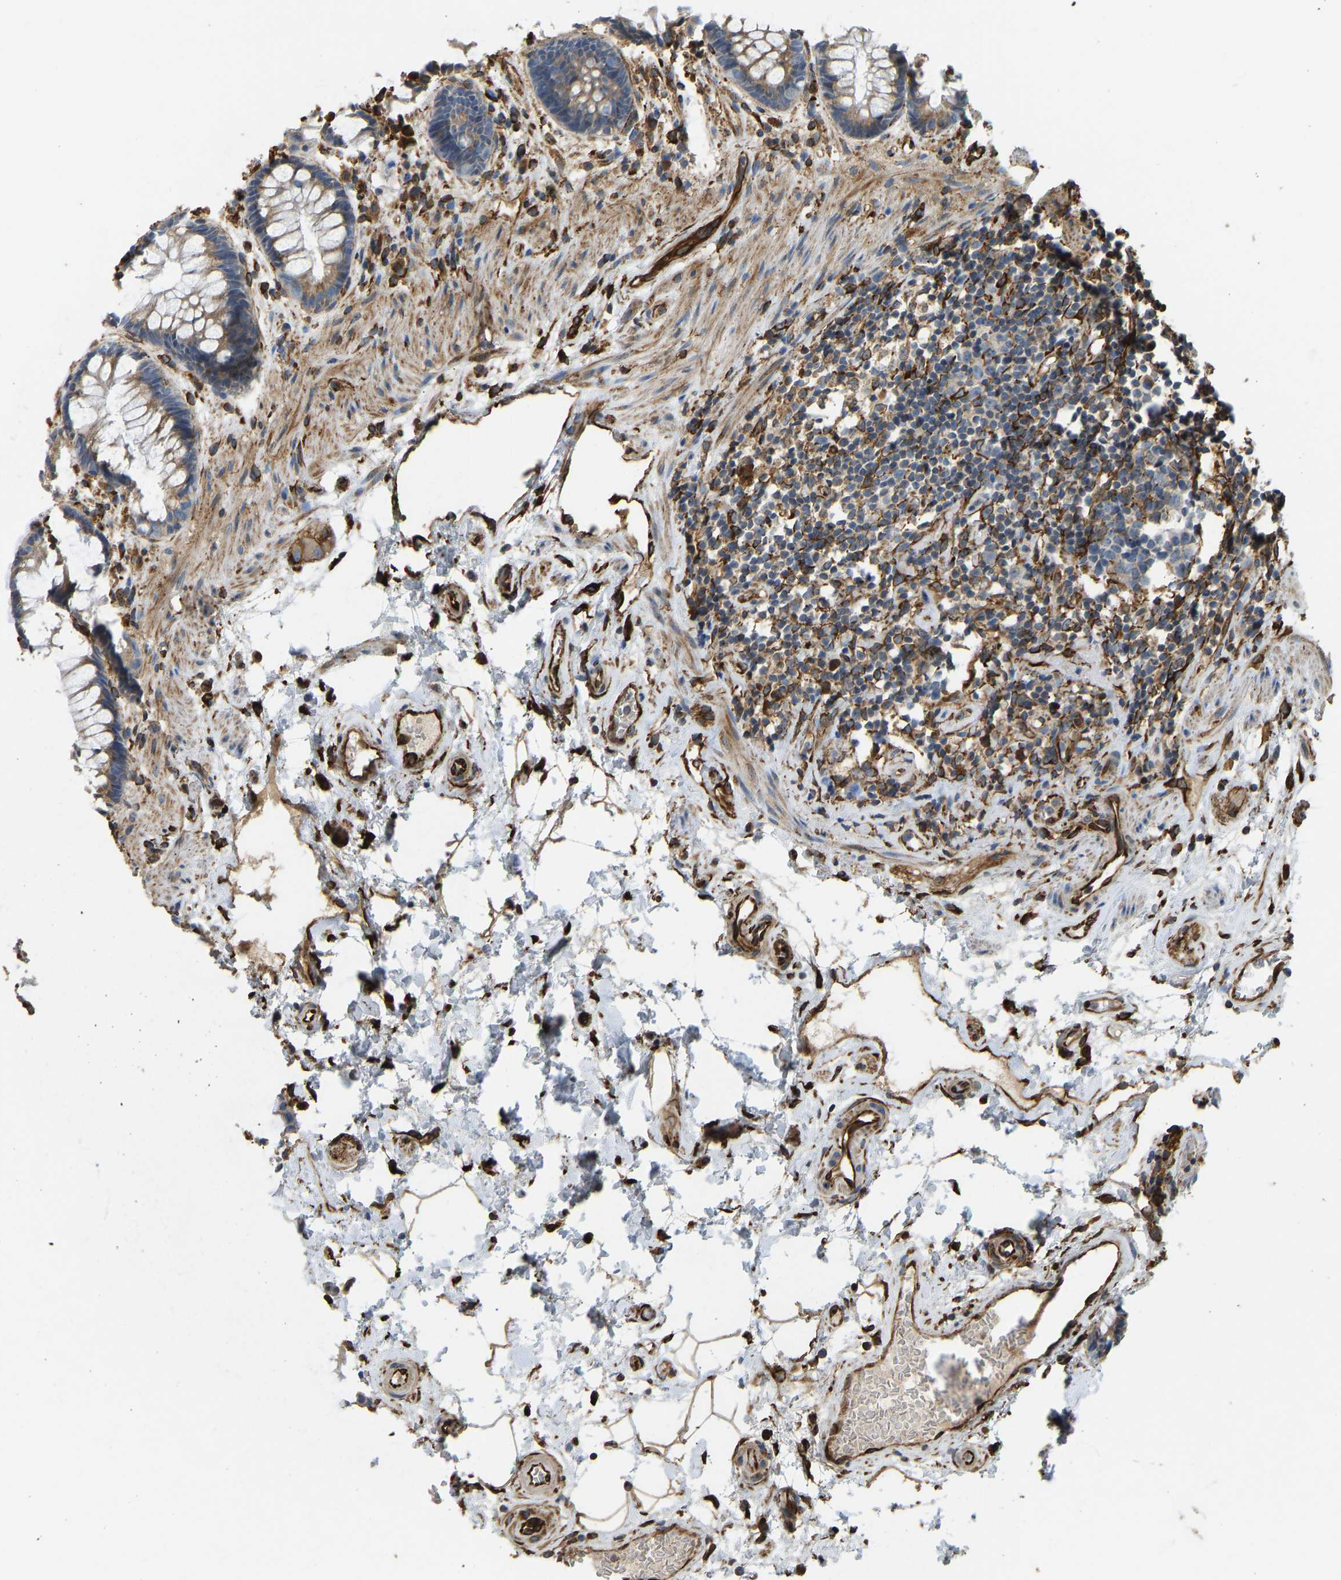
{"staining": {"intensity": "moderate", "quantity": ">75%", "location": "cytoplasmic/membranous"}, "tissue": "rectum", "cell_type": "Glandular cells", "image_type": "normal", "snomed": [{"axis": "morphology", "description": "Normal tissue, NOS"}, {"axis": "topography", "description": "Rectum"}], "caption": "Immunohistochemical staining of normal human rectum demonstrates medium levels of moderate cytoplasmic/membranous staining in approximately >75% of glandular cells. (IHC, brightfield microscopy, high magnification).", "gene": "BEX3", "patient": {"sex": "male", "age": 64}}